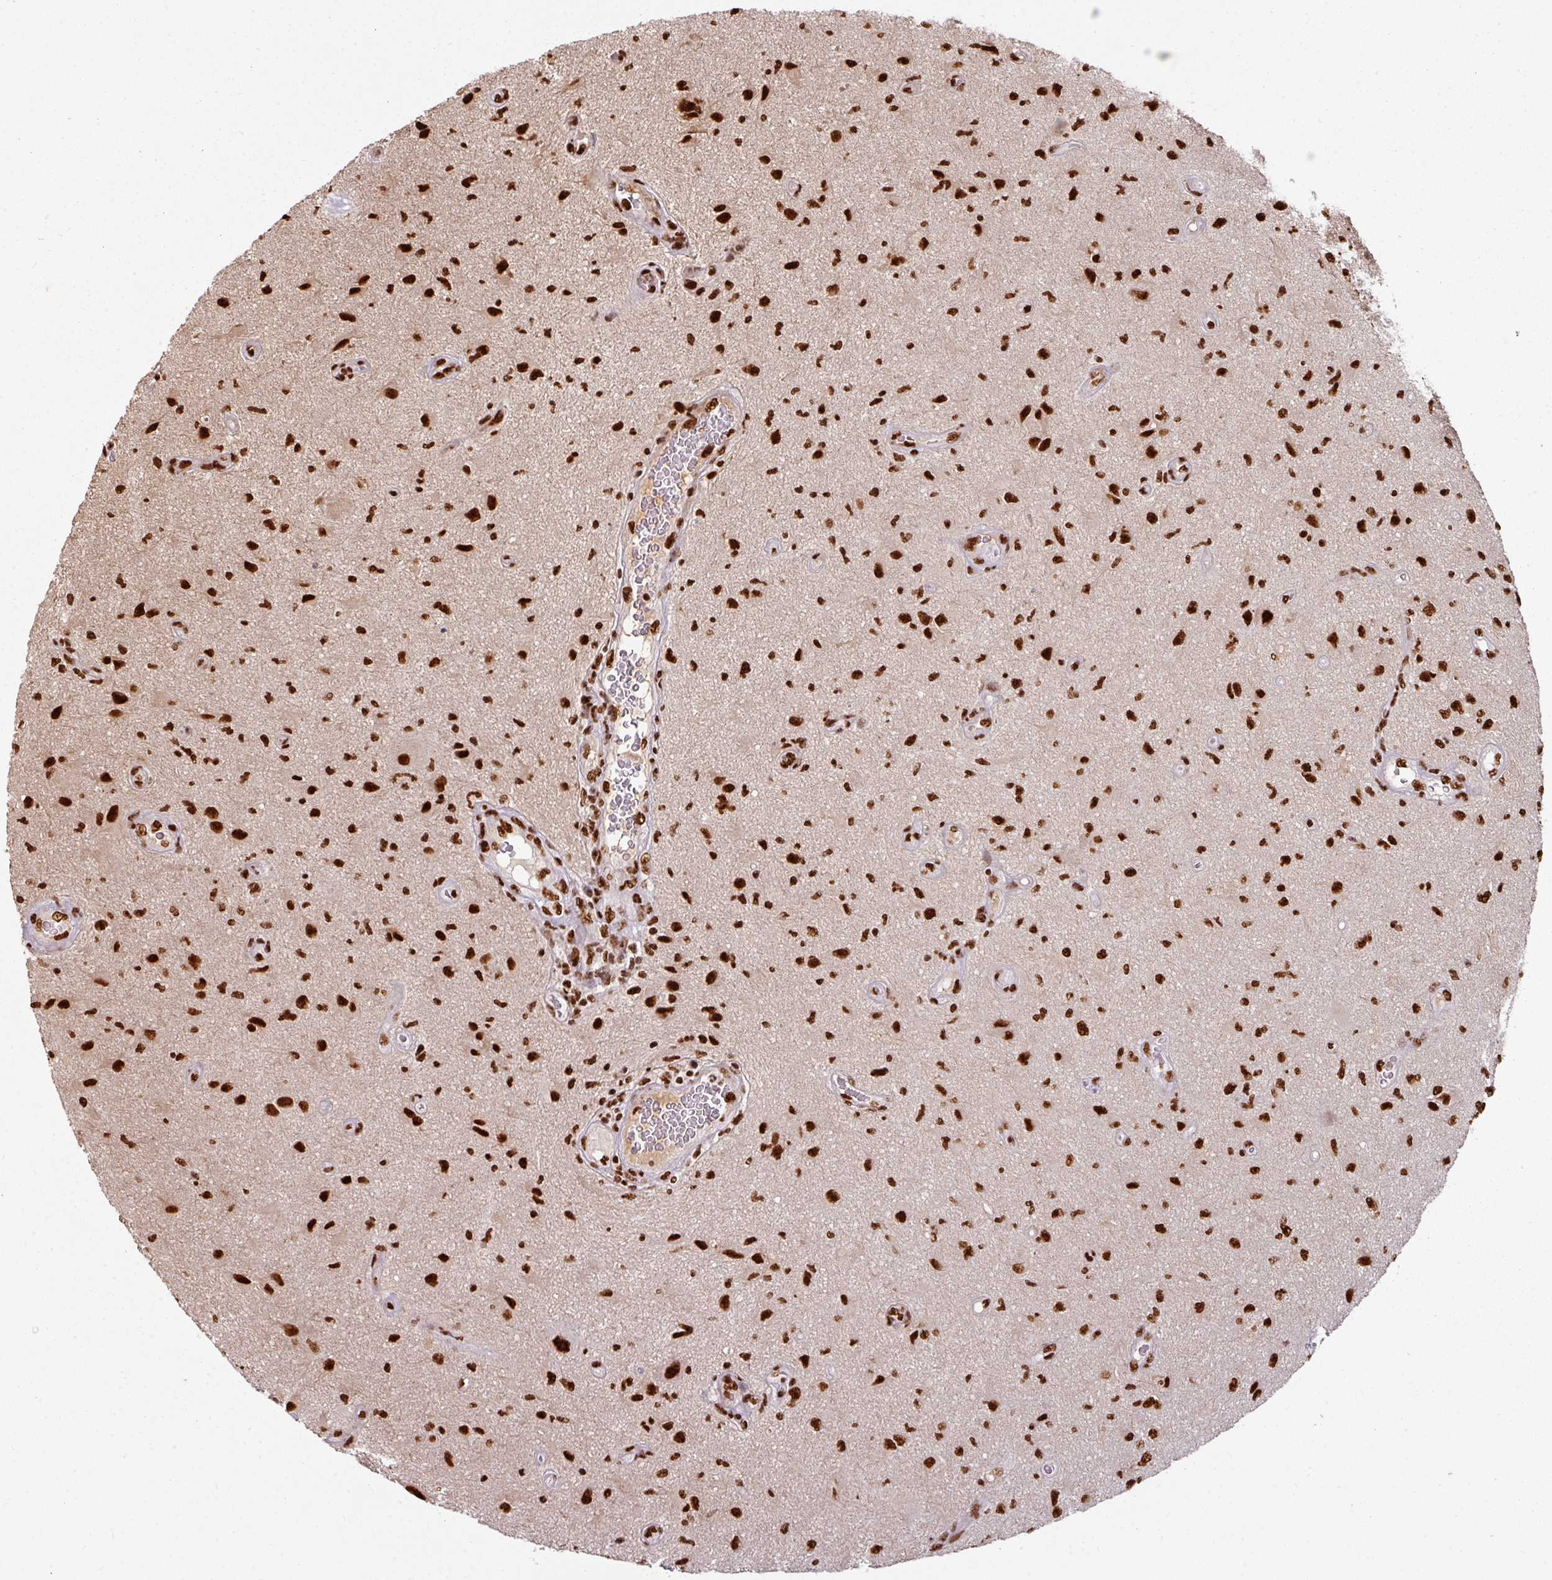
{"staining": {"intensity": "strong", "quantity": ">75%", "location": "nuclear"}, "tissue": "glioma", "cell_type": "Tumor cells", "image_type": "cancer", "snomed": [{"axis": "morphology", "description": "Glioma, malignant, High grade"}, {"axis": "topography", "description": "Brain"}], "caption": "High-grade glioma (malignant) stained with a protein marker demonstrates strong staining in tumor cells.", "gene": "SIK3", "patient": {"sex": "male", "age": 67}}